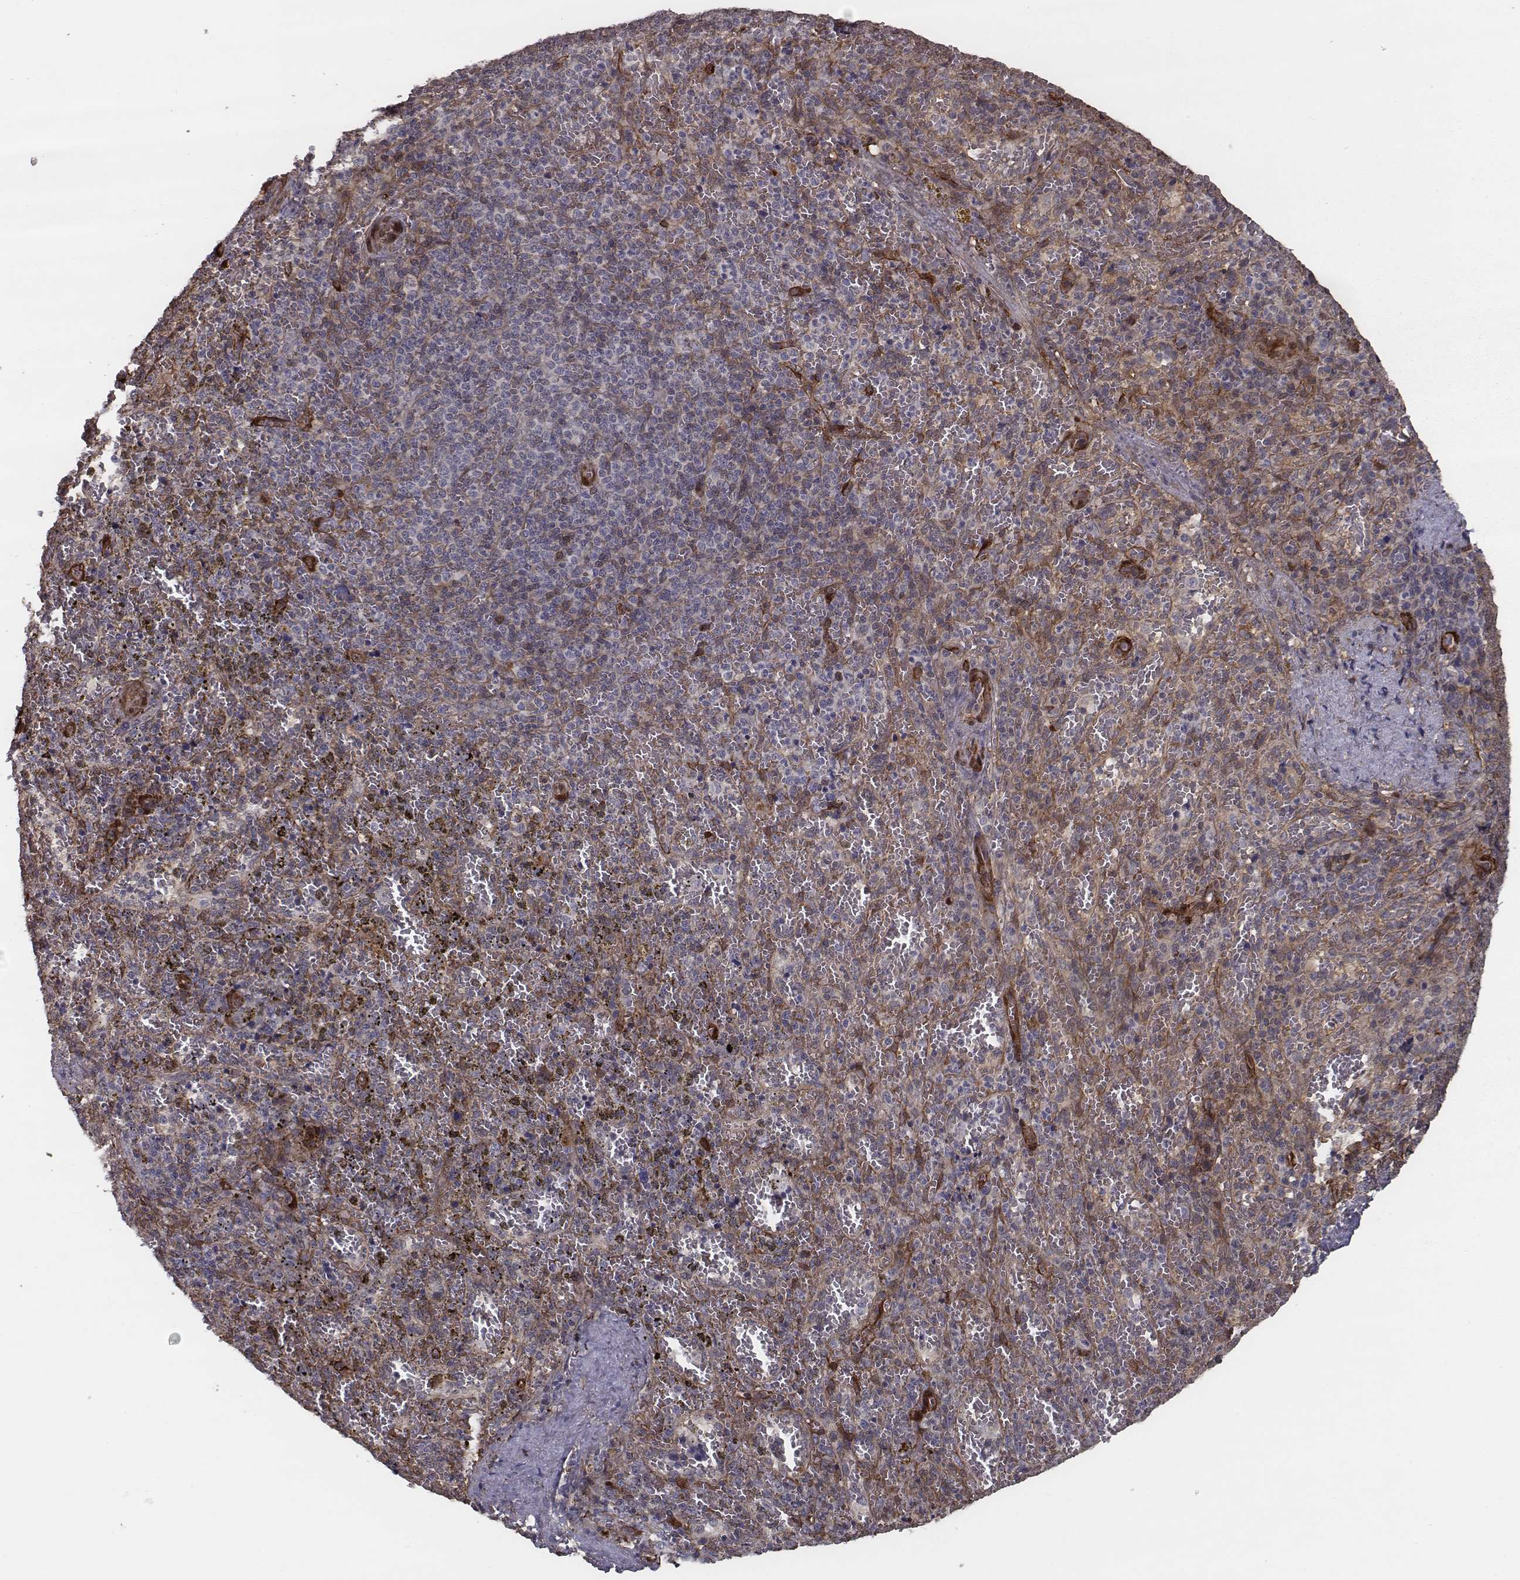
{"staining": {"intensity": "negative", "quantity": "none", "location": "none"}, "tissue": "spleen", "cell_type": "Cells in red pulp", "image_type": "normal", "snomed": [{"axis": "morphology", "description": "Normal tissue, NOS"}, {"axis": "topography", "description": "Spleen"}], "caption": "Immunohistochemistry (IHC) photomicrograph of benign spleen: spleen stained with DAB displays no significant protein staining in cells in red pulp. (DAB (3,3'-diaminobenzidine) immunohistochemistry (IHC) visualized using brightfield microscopy, high magnification).", "gene": "ISYNA1", "patient": {"sex": "female", "age": 50}}